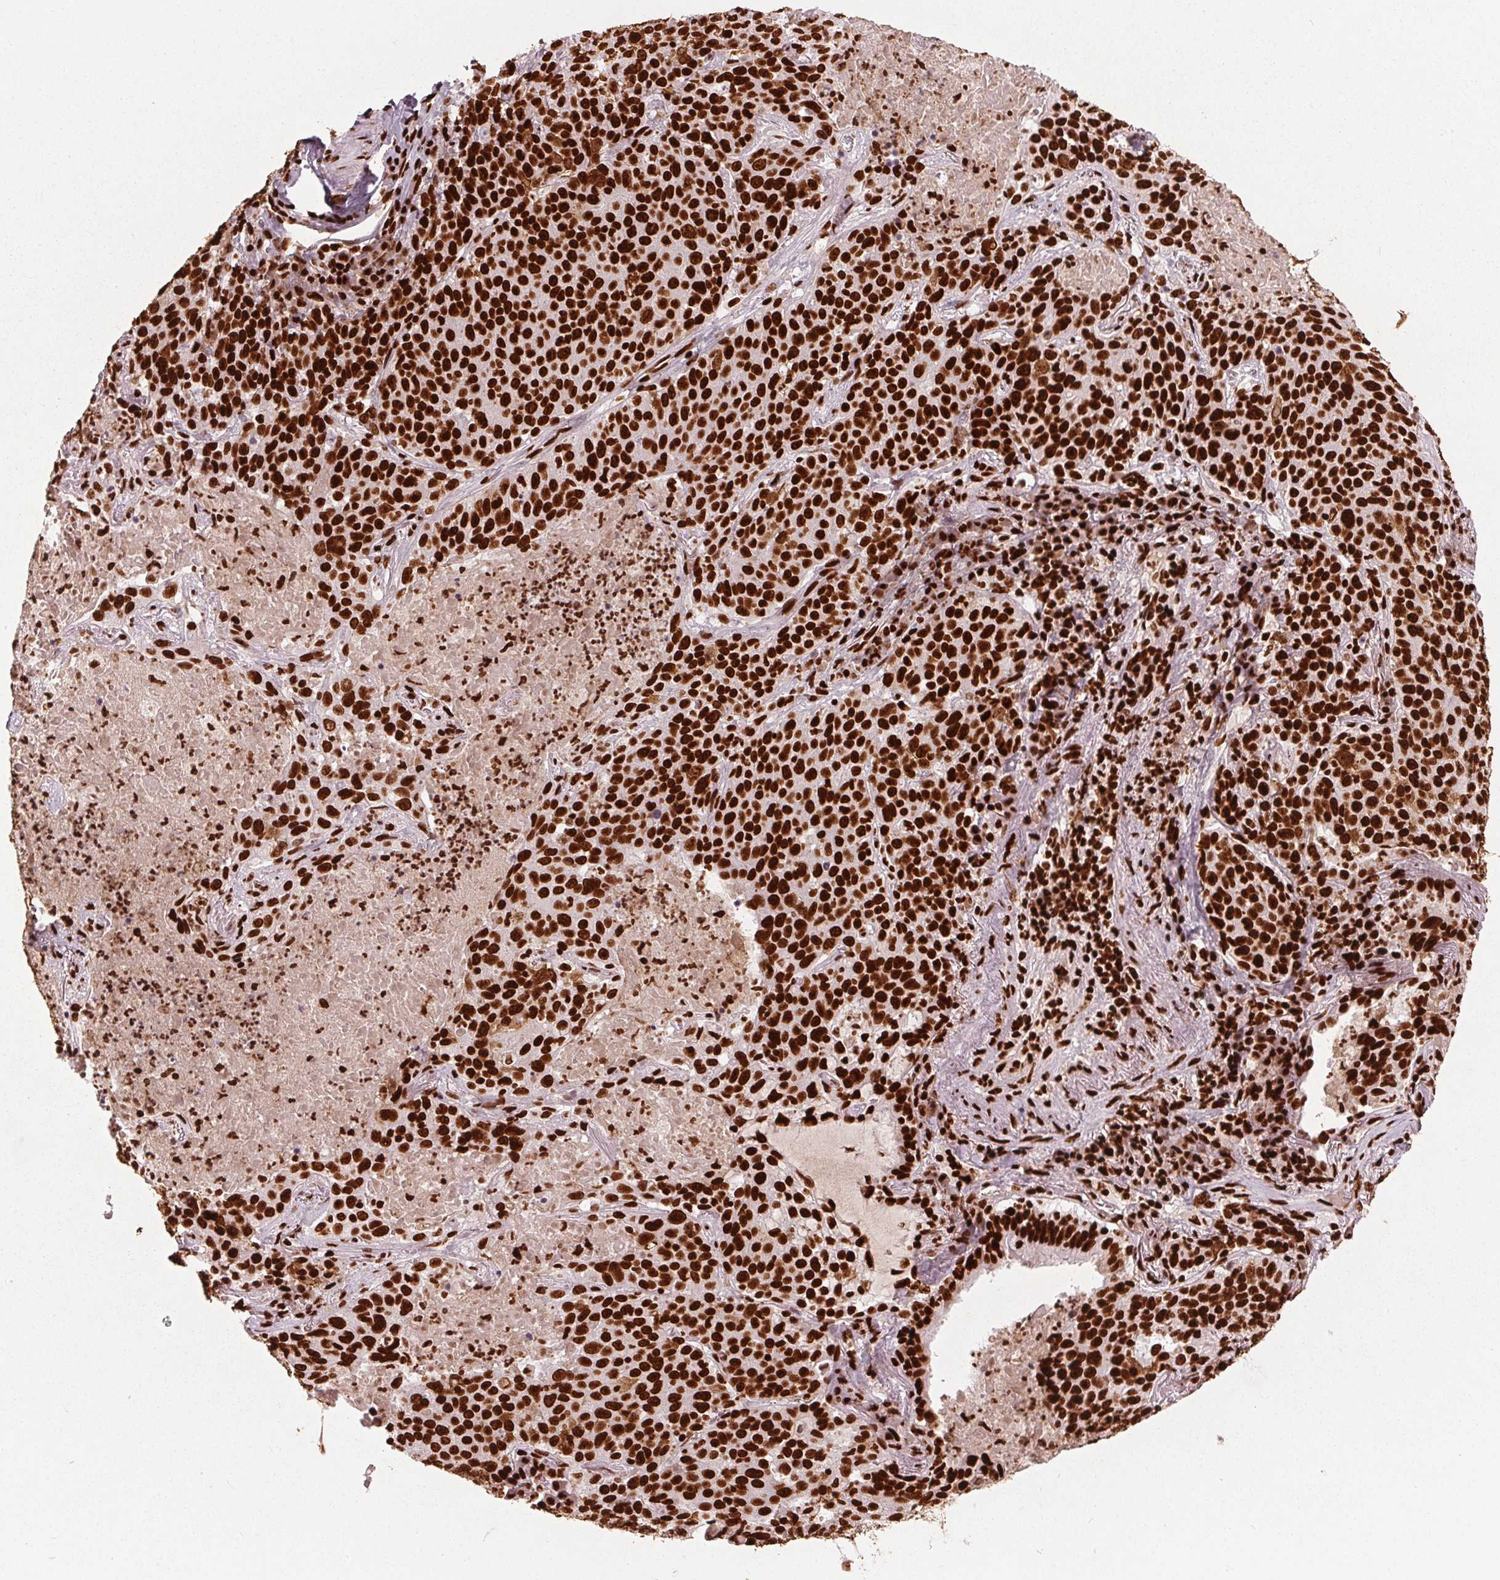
{"staining": {"intensity": "strong", "quantity": ">75%", "location": "nuclear"}, "tissue": "lung cancer", "cell_type": "Tumor cells", "image_type": "cancer", "snomed": [{"axis": "morphology", "description": "Squamous cell carcinoma, NOS"}, {"axis": "topography", "description": "Lung"}], "caption": "Immunohistochemical staining of human lung squamous cell carcinoma exhibits high levels of strong nuclear protein positivity in about >75% of tumor cells.", "gene": "BRD4", "patient": {"sex": "male", "age": 82}}